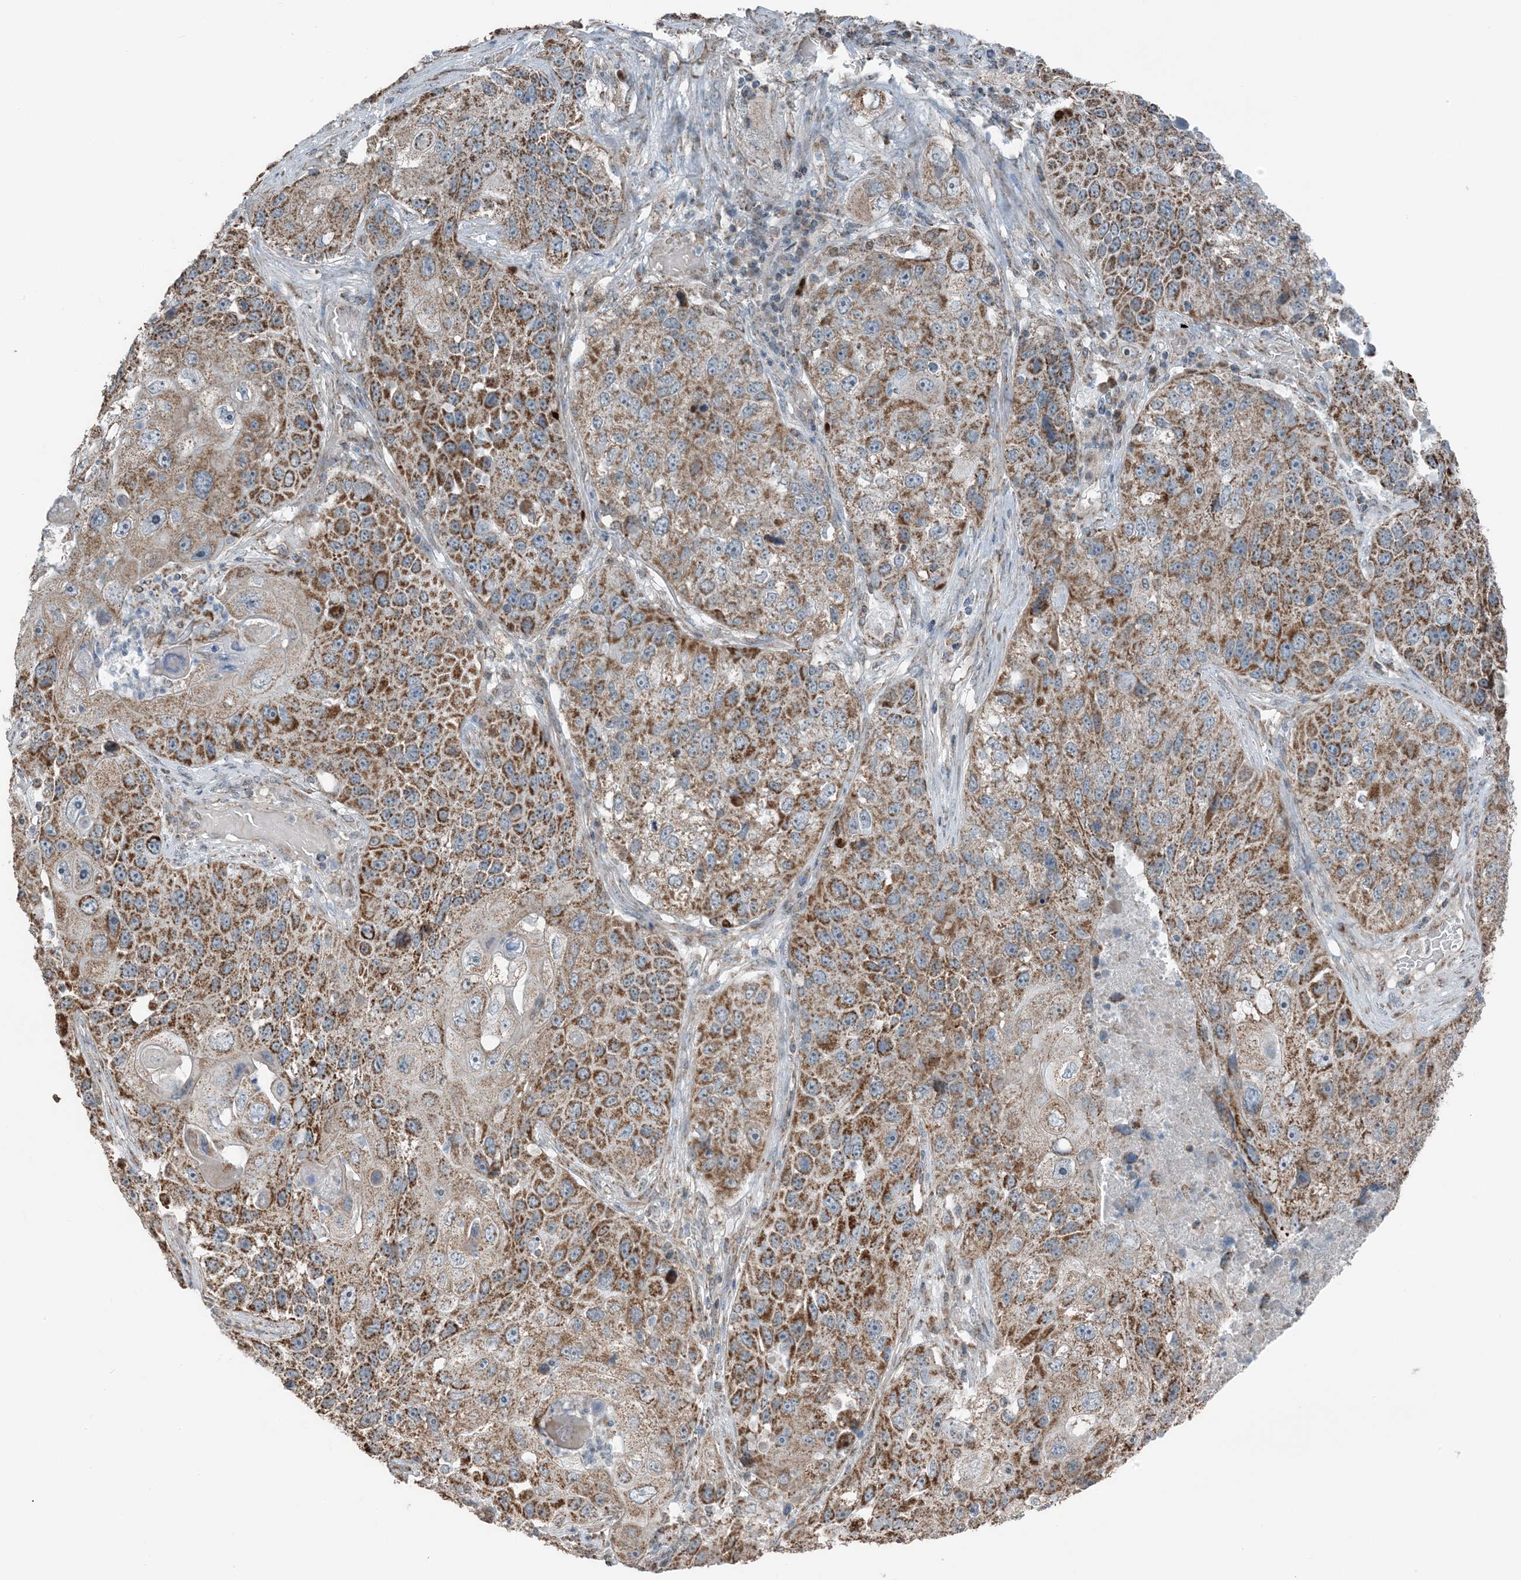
{"staining": {"intensity": "moderate", "quantity": ">75%", "location": "cytoplasmic/membranous"}, "tissue": "lung cancer", "cell_type": "Tumor cells", "image_type": "cancer", "snomed": [{"axis": "morphology", "description": "Squamous cell carcinoma, NOS"}, {"axis": "topography", "description": "Lung"}], "caption": "Protein expression analysis of human lung cancer reveals moderate cytoplasmic/membranous positivity in about >75% of tumor cells.", "gene": "PILRB", "patient": {"sex": "male", "age": 61}}